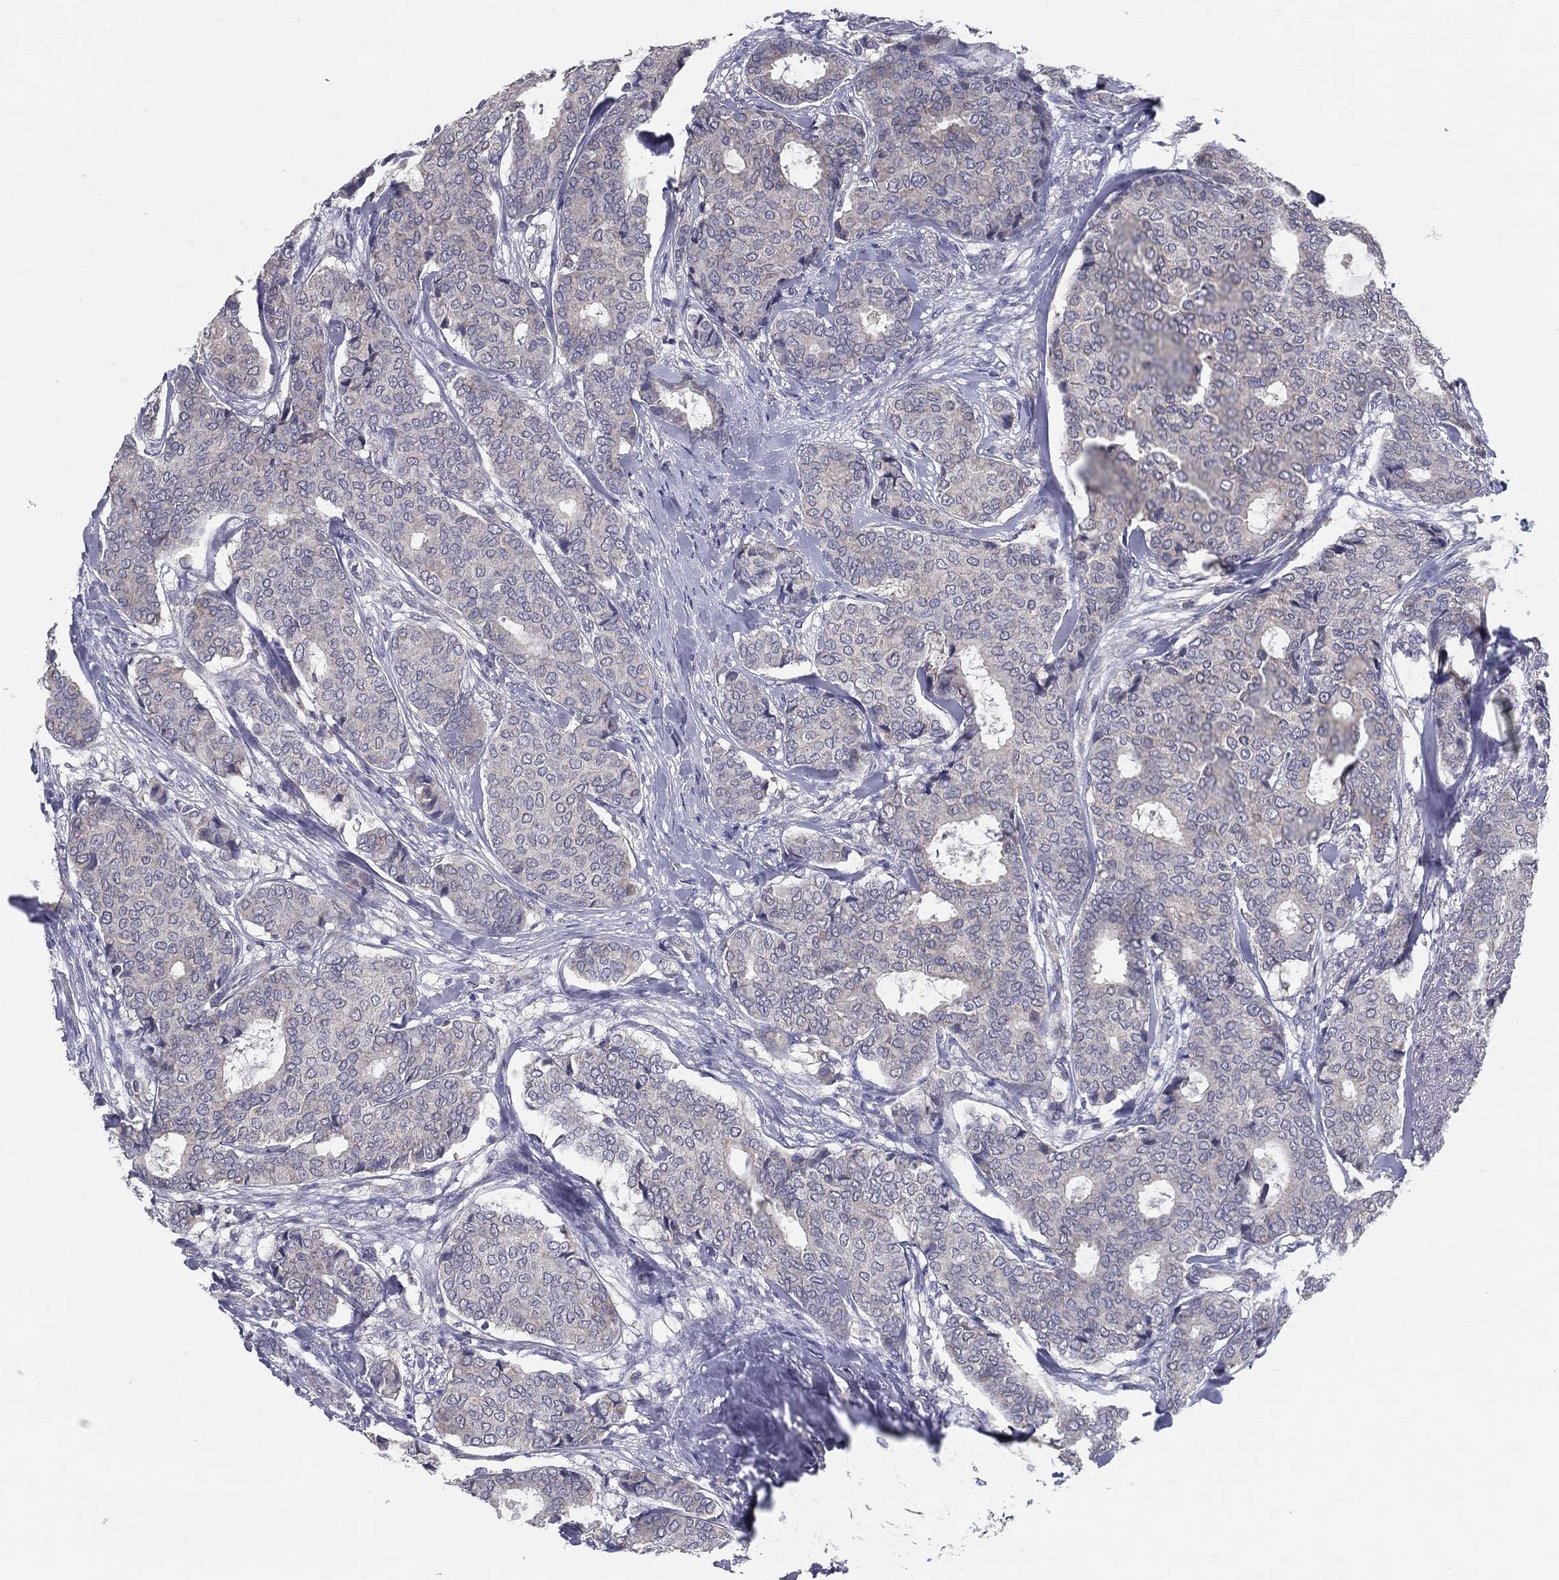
{"staining": {"intensity": "negative", "quantity": "none", "location": "none"}, "tissue": "breast cancer", "cell_type": "Tumor cells", "image_type": "cancer", "snomed": [{"axis": "morphology", "description": "Duct carcinoma"}, {"axis": "topography", "description": "Breast"}], "caption": "High magnification brightfield microscopy of breast cancer (intraductal carcinoma) stained with DAB (3,3'-diaminobenzidine) (brown) and counterstained with hematoxylin (blue): tumor cells show no significant staining.", "gene": "PCSK1", "patient": {"sex": "female", "age": 75}}